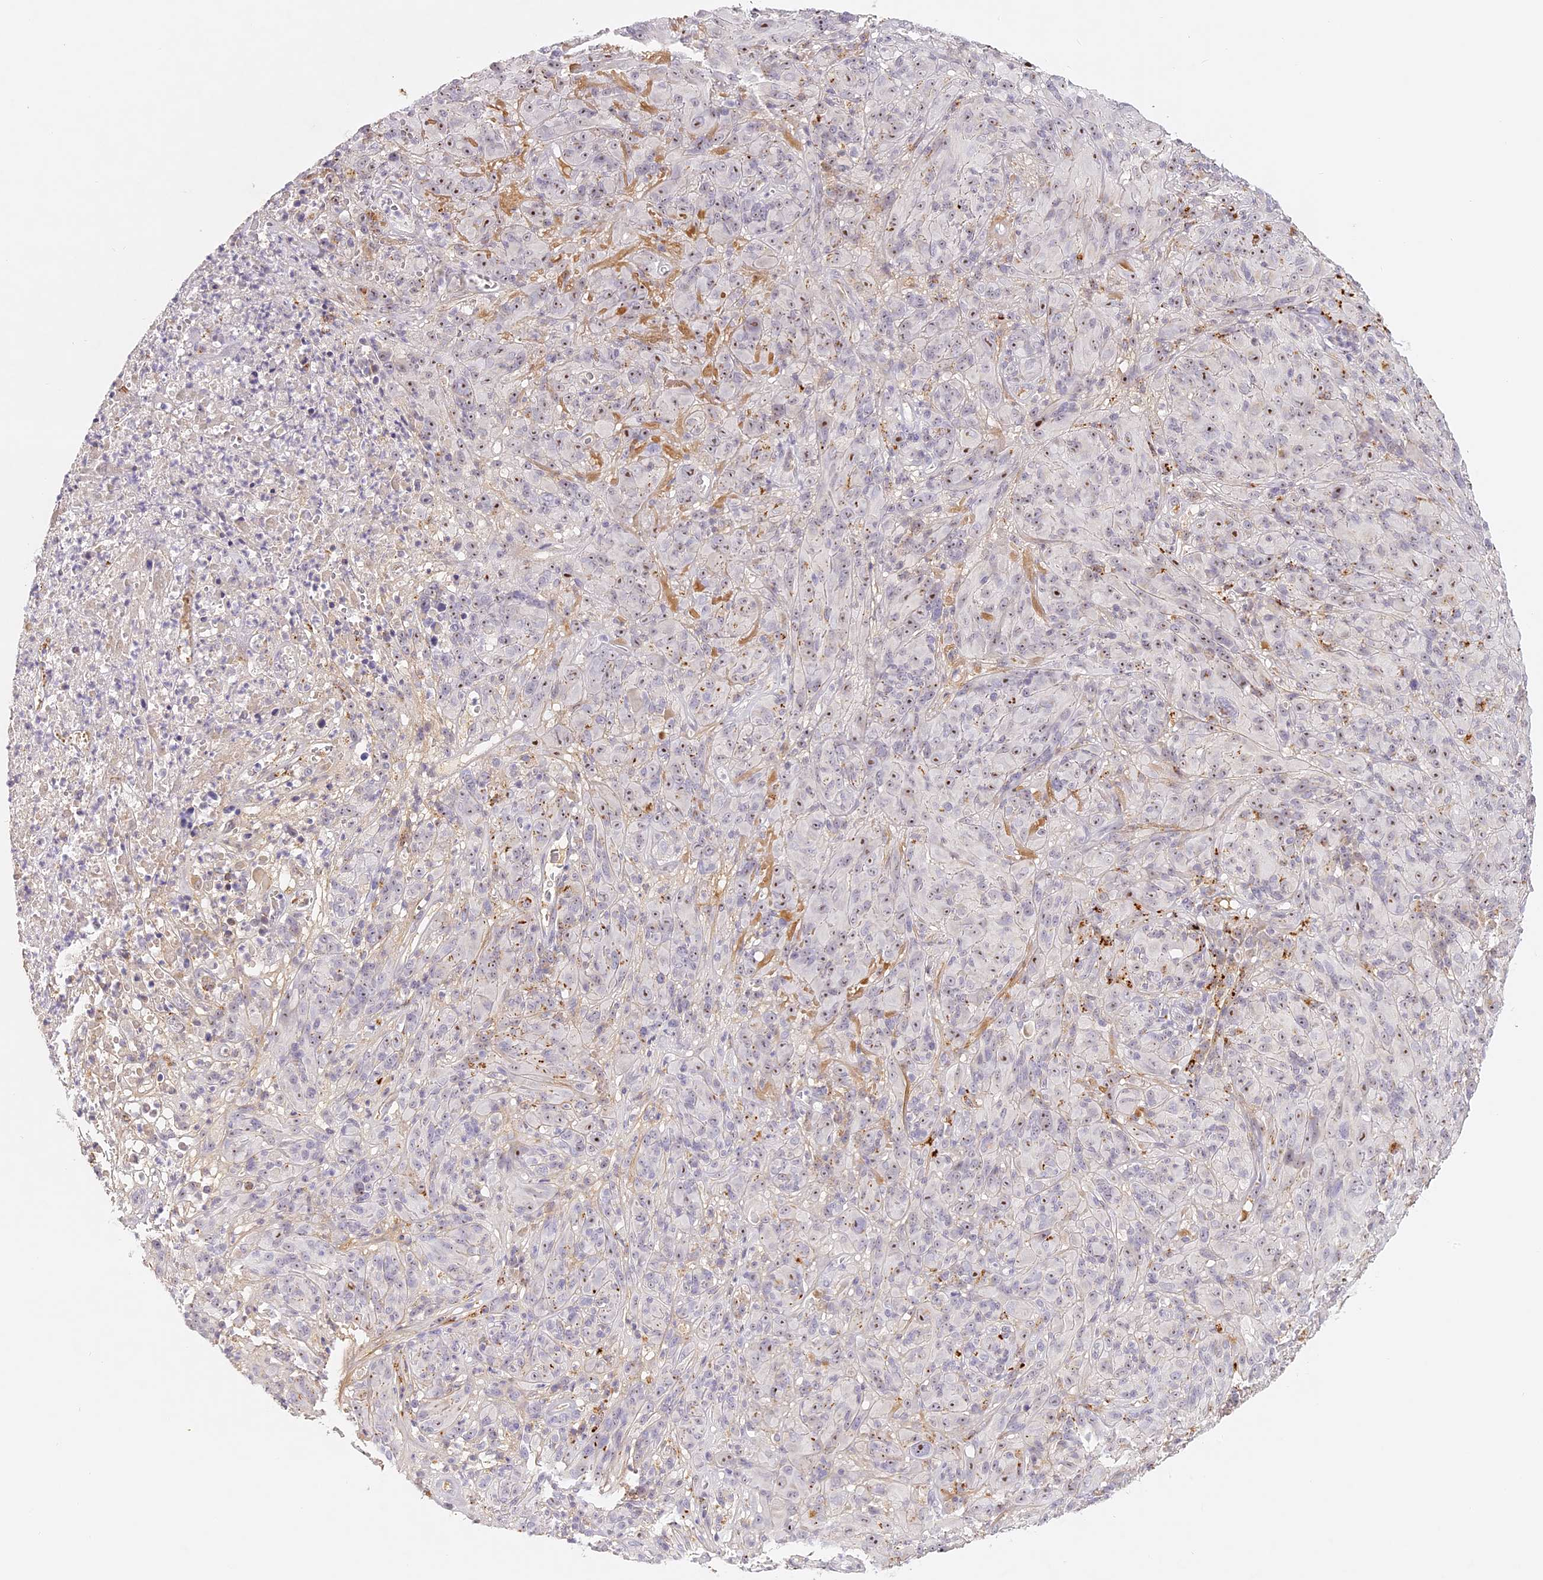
{"staining": {"intensity": "weak", "quantity": "25%-75%", "location": "nuclear"}, "tissue": "melanoma", "cell_type": "Tumor cells", "image_type": "cancer", "snomed": [{"axis": "morphology", "description": "Malignant melanoma, NOS"}, {"axis": "topography", "description": "Skin of head"}], "caption": "Protein staining of melanoma tissue demonstrates weak nuclear positivity in about 25%-75% of tumor cells.", "gene": "ELL3", "patient": {"sex": "male", "age": 96}}